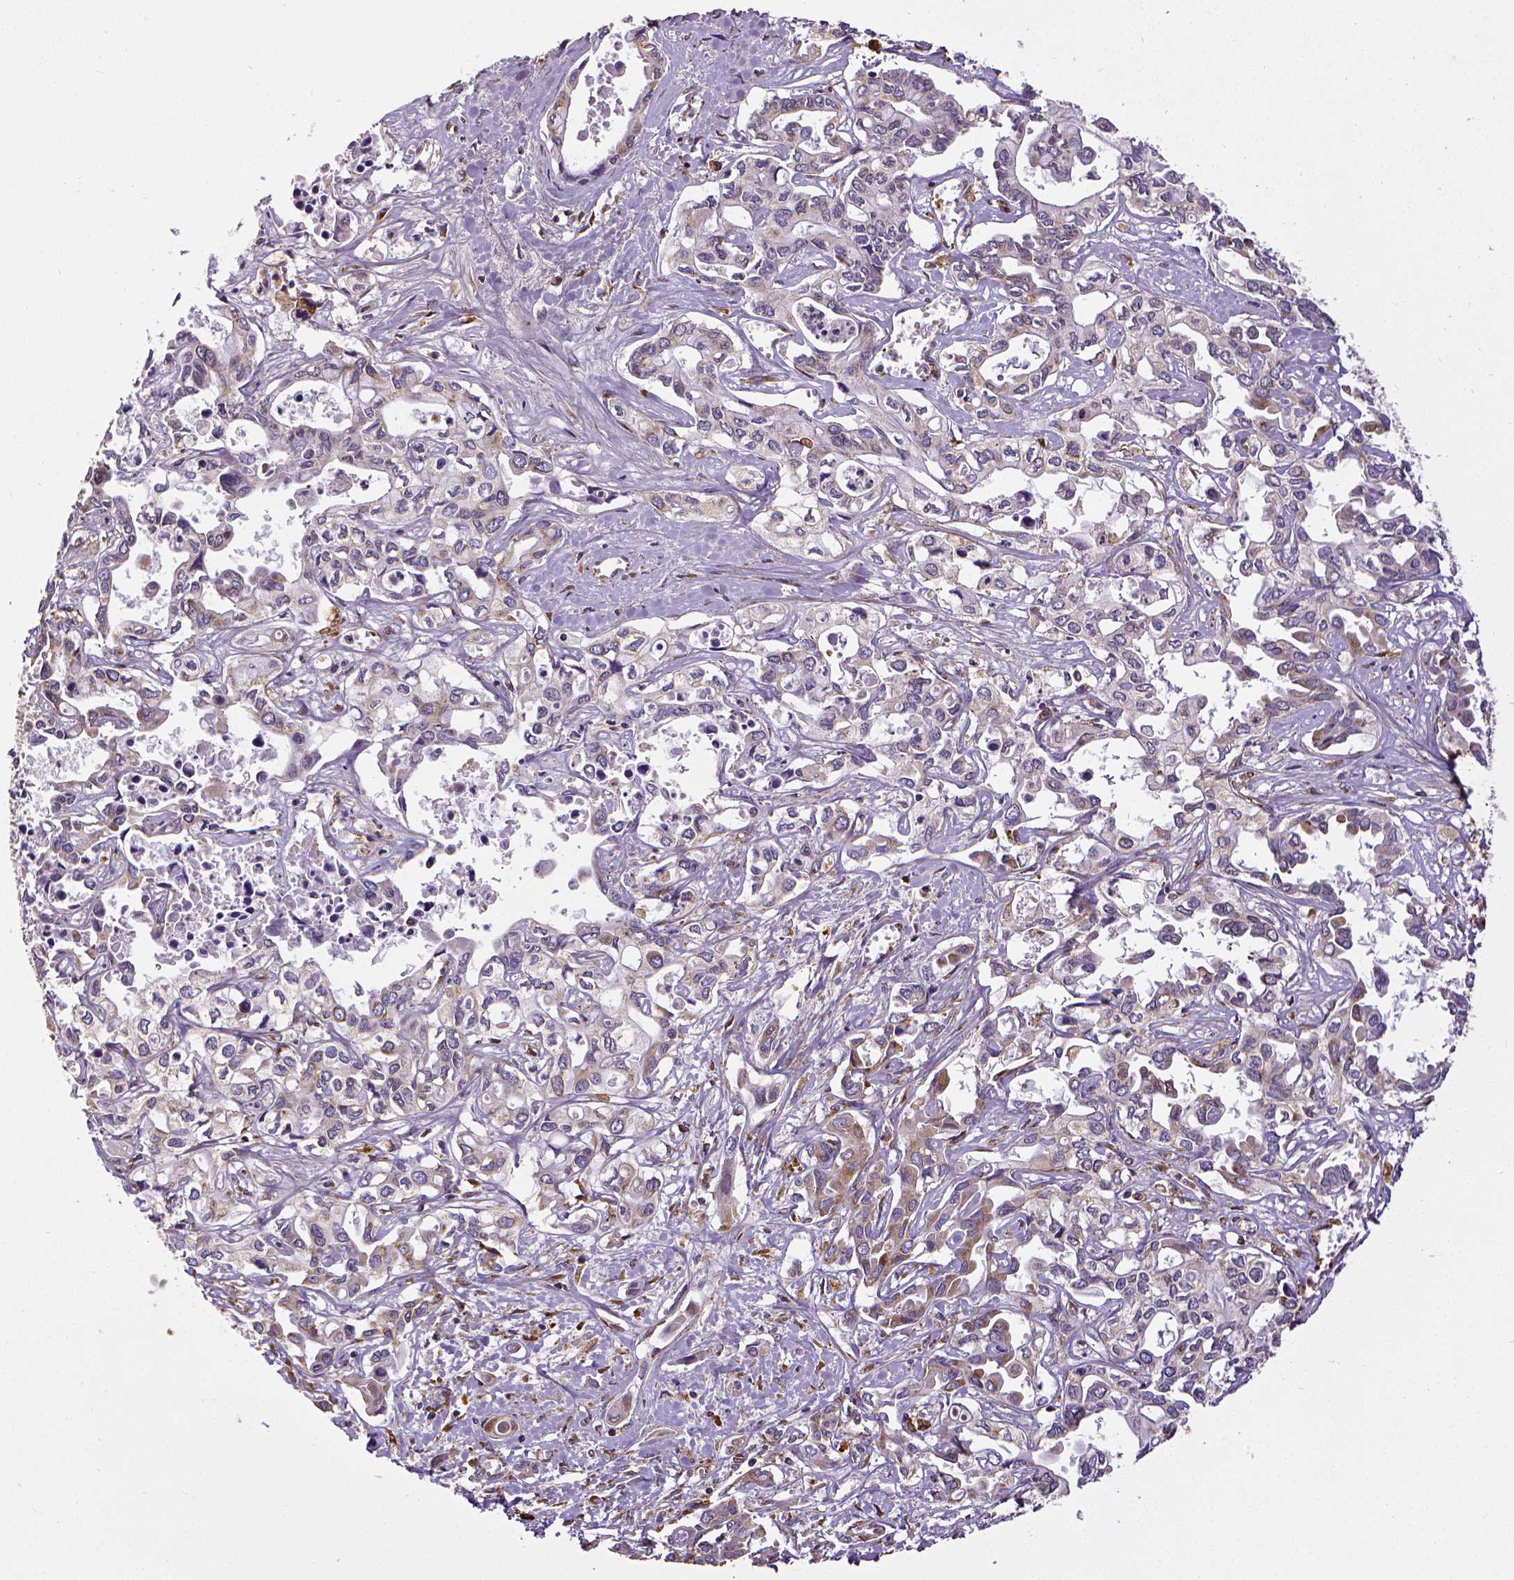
{"staining": {"intensity": "weak", "quantity": "25%-75%", "location": "cytoplasmic/membranous"}, "tissue": "liver cancer", "cell_type": "Tumor cells", "image_type": "cancer", "snomed": [{"axis": "morphology", "description": "Cholangiocarcinoma"}, {"axis": "topography", "description": "Liver"}], "caption": "A low amount of weak cytoplasmic/membranous expression is appreciated in approximately 25%-75% of tumor cells in liver cancer (cholangiocarcinoma) tissue. The protein of interest is stained brown, and the nuclei are stained in blue (DAB (3,3'-diaminobenzidine) IHC with brightfield microscopy, high magnification).", "gene": "MTDH", "patient": {"sex": "female", "age": 64}}